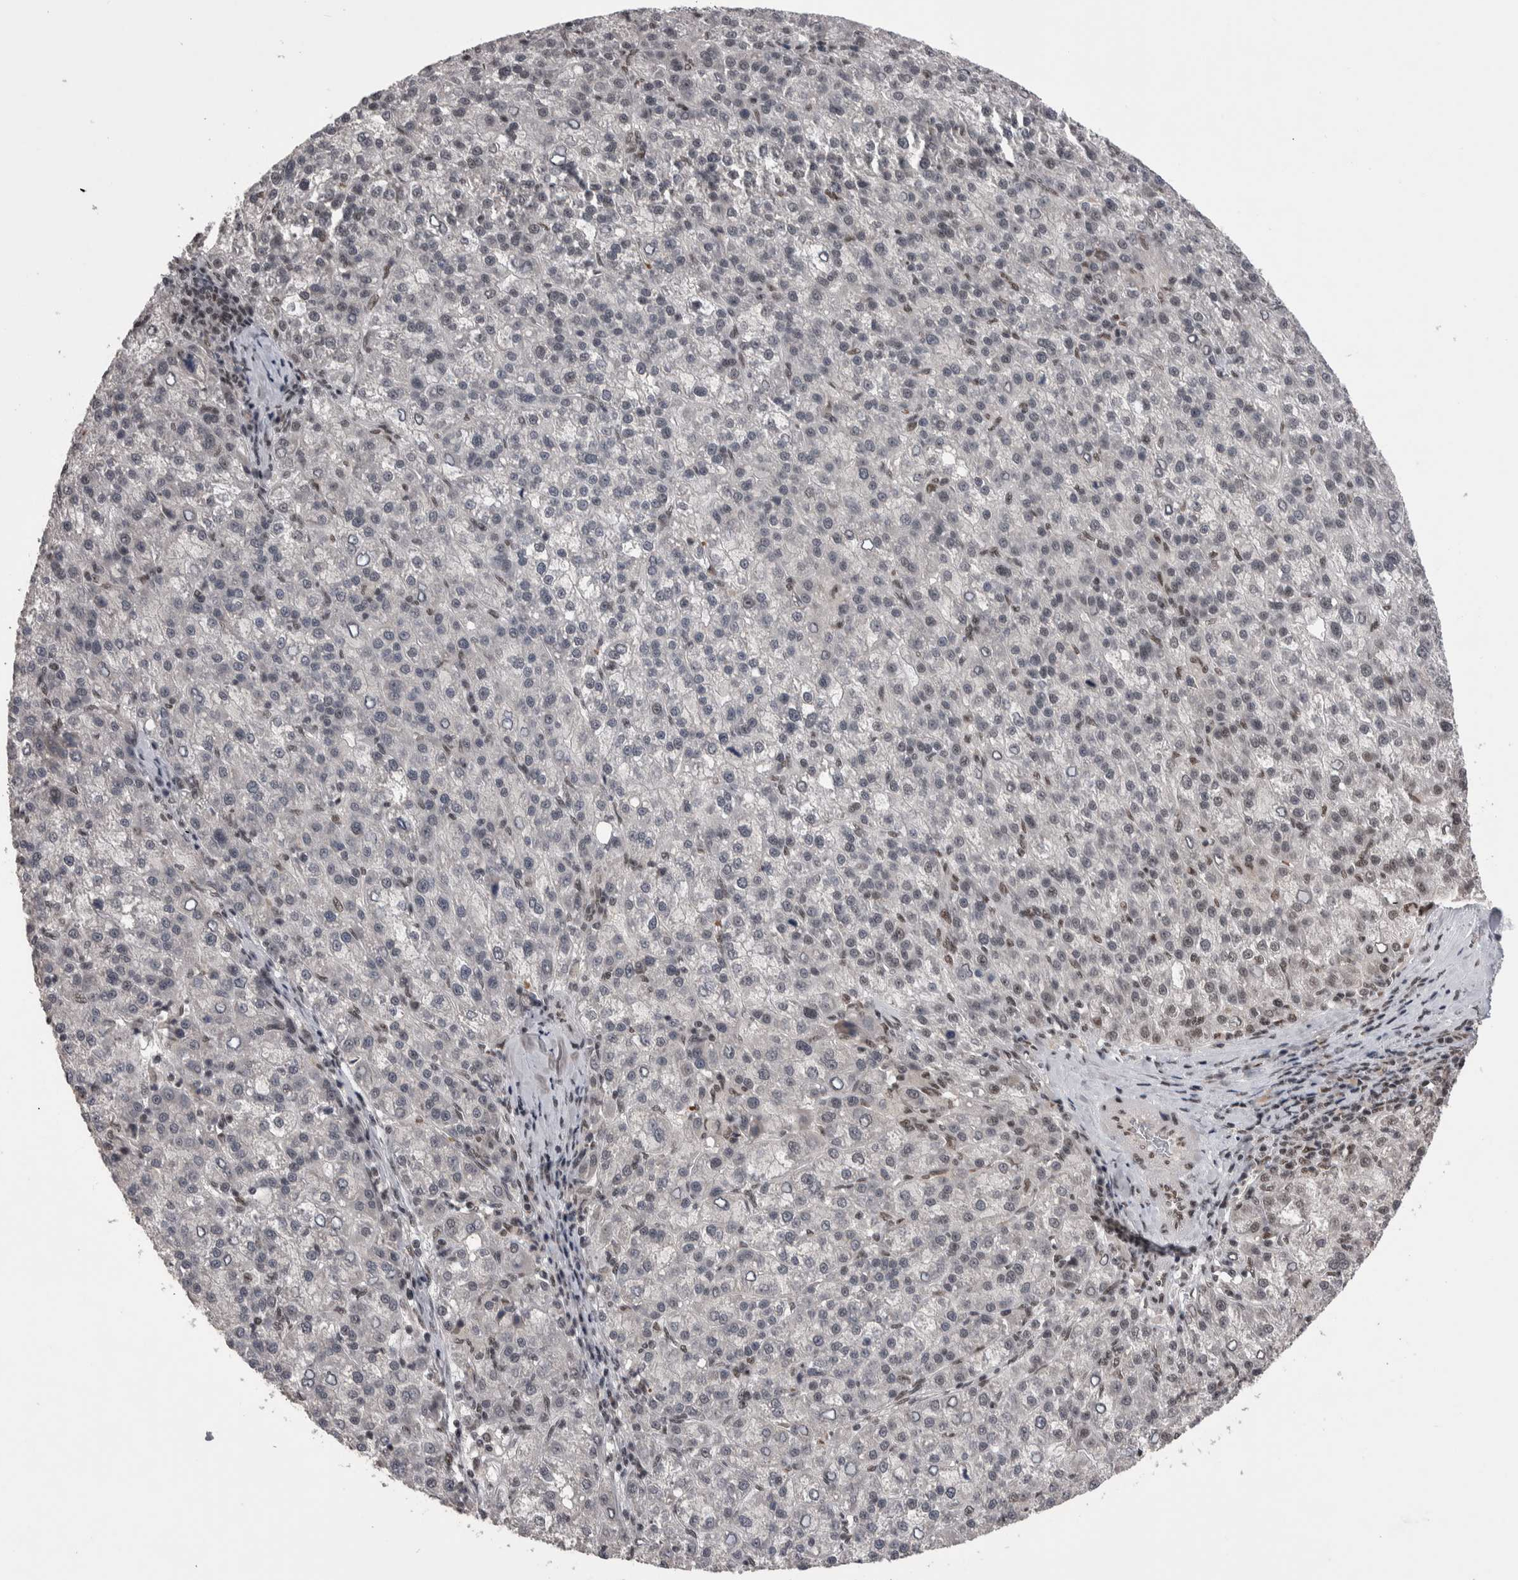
{"staining": {"intensity": "negative", "quantity": "none", "location": "none"}, "tissue": "liver cancer", "cell_type": "Tumor cells", "image_type": "cancer", "snomed": [{"axis": "morphology", "description": "Carcinoma, Hepatocellular, NOS"}, {"axis": "topography", "description": "Liver"}], "caption": "Tumor cells show no significant protein staining in liver hepatocellular carcinoma.", "gene": "DMTF1", "patient": {"sex": "female", "age": 58}}